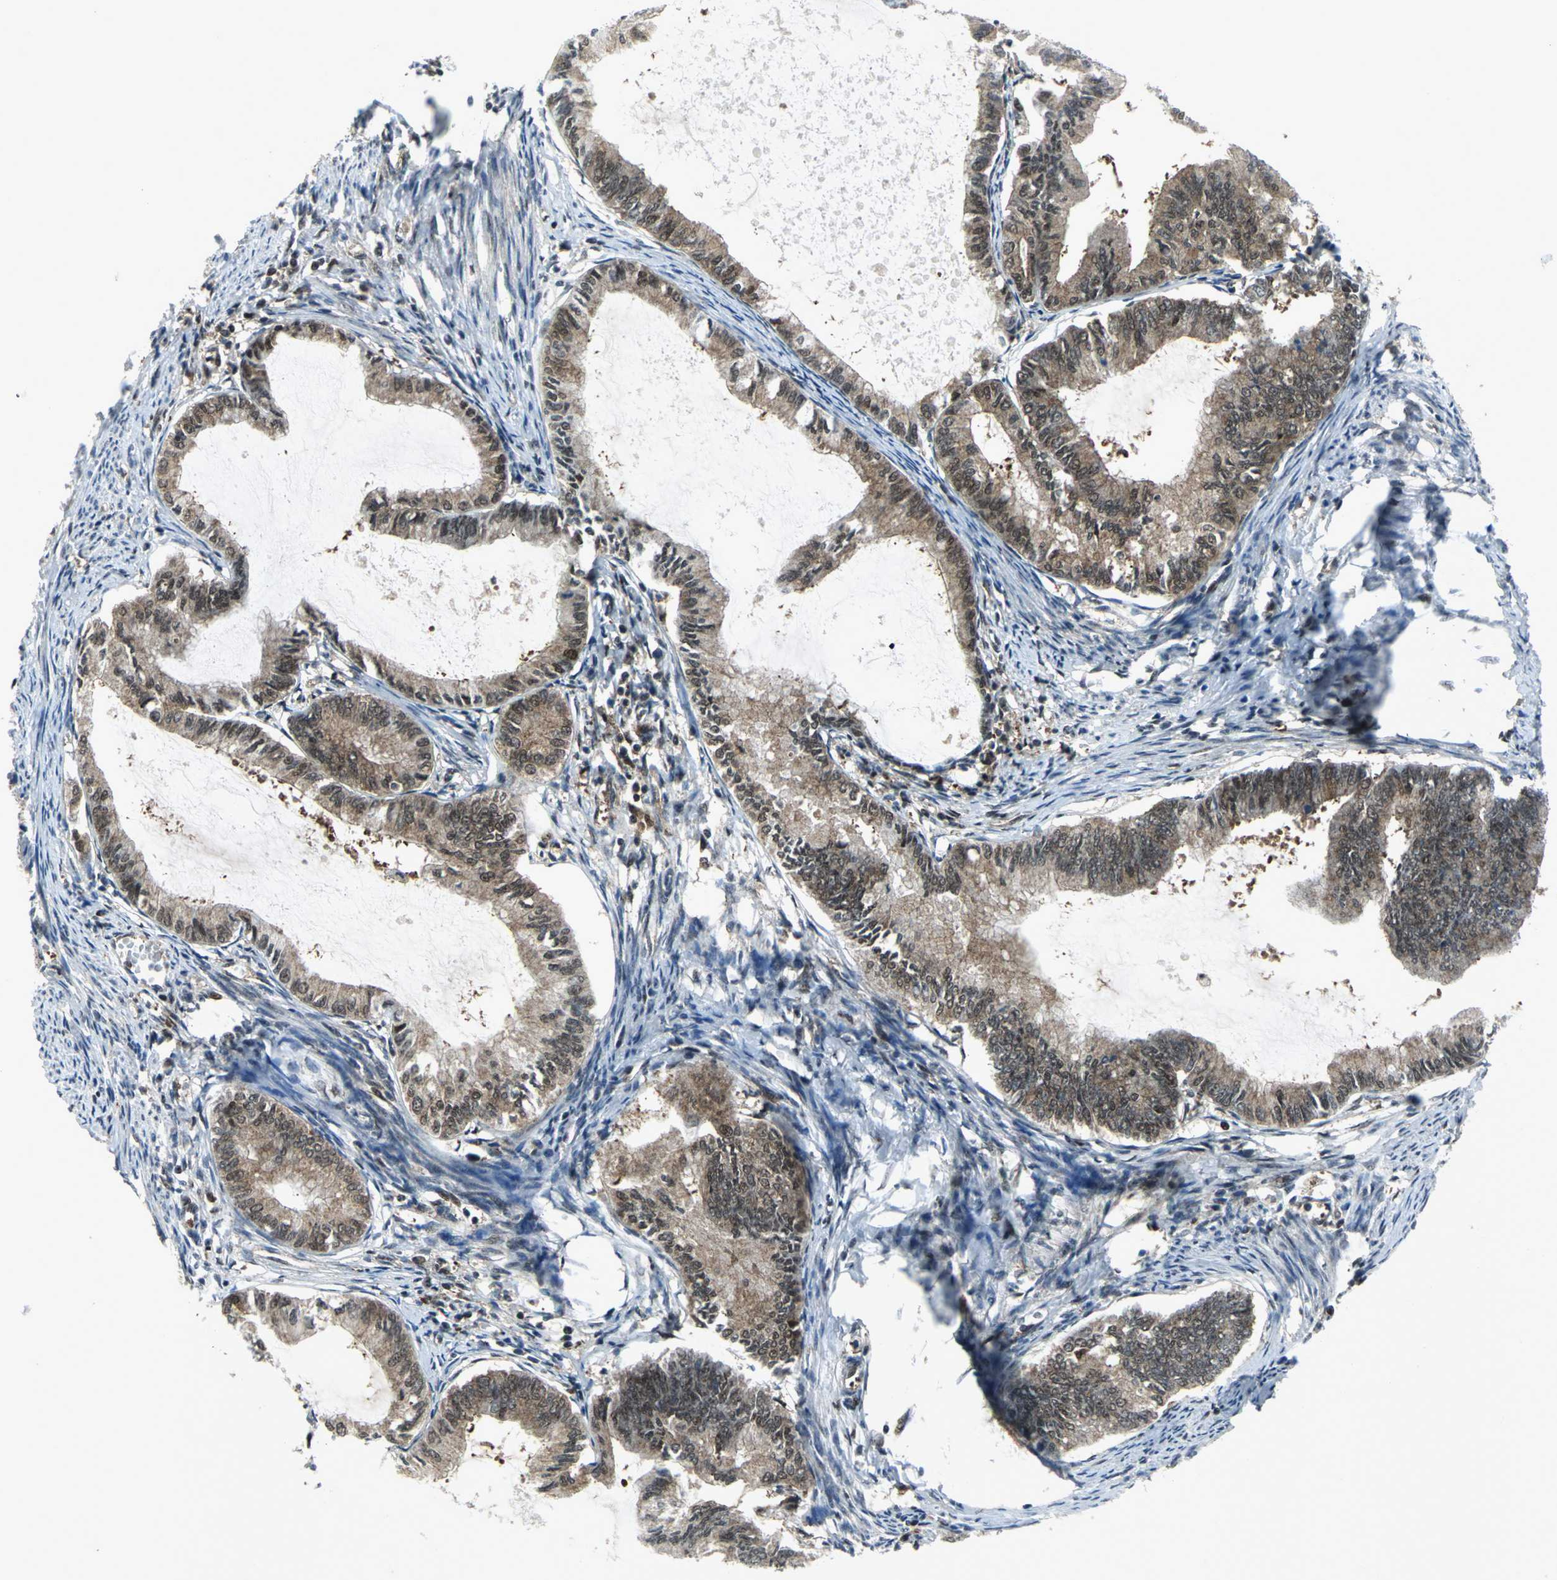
{"staining": {"intensity": "moderate", "quantity": "25%-75%", "location": "cytoplasmic/membranous,nuclear"}, "tissue": "endometrial cancer", "cell_type": "Tumor cells", "image_type": "cancer", "snomed": [{"axis": "morphology", "description": "Adenocarcinoma, NOS"}, {"axis": "topography", "description": "Endometrium"}], "caption": "Immunohistochemistry (IHC) micrograph of endometrial adenocarcinoma stained for a protein (brown), which shows medium levels of moderate cytoplasmic/membranous and nuclear staining in approximately 25%-75% of tumor cells.", "gene": "PSMA4", "patient": {"sex": "female", "age": 86}}